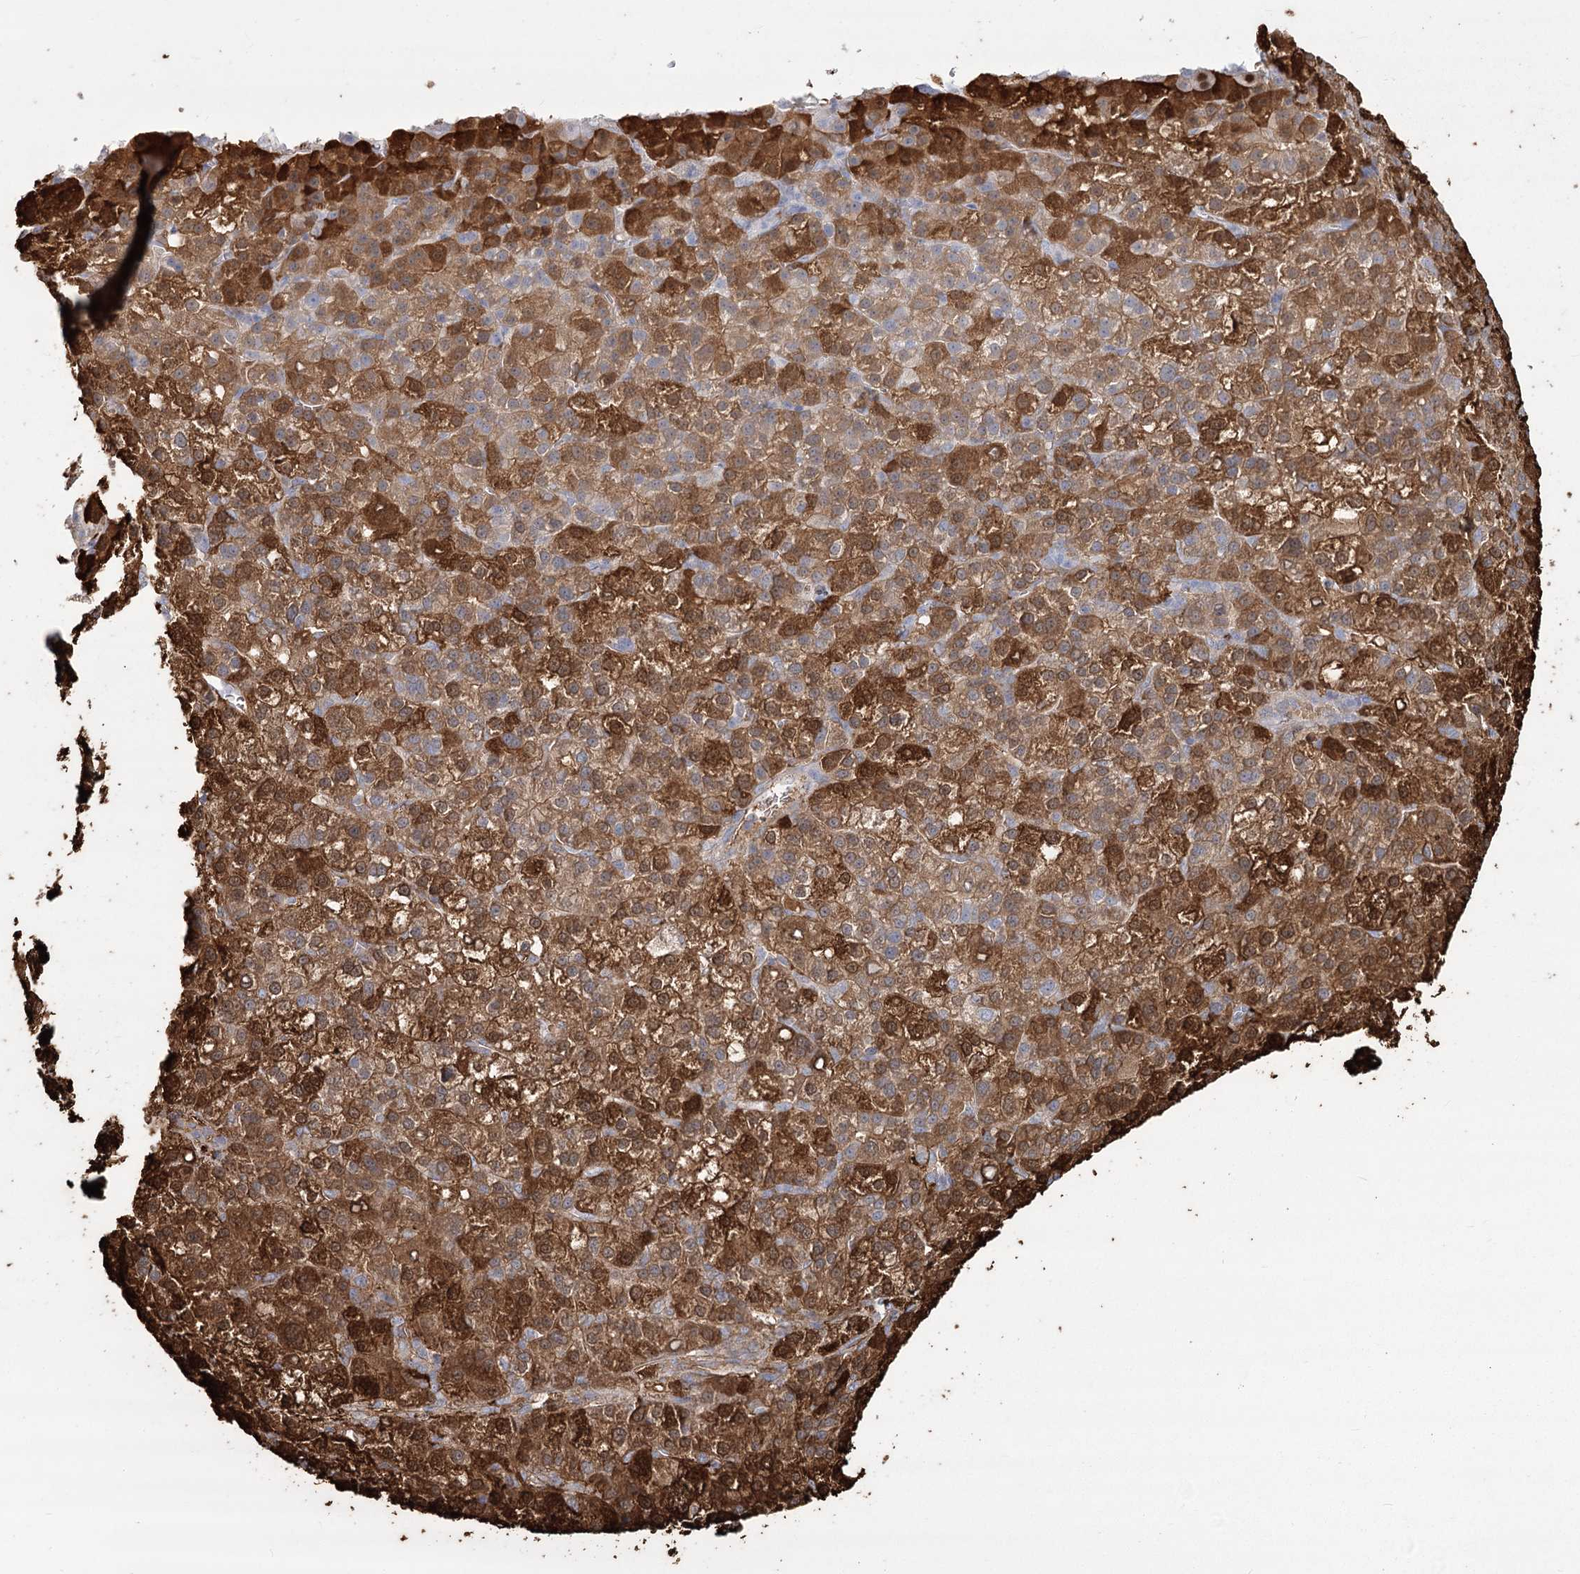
{"staining": {"intensity": "moderate", "quantity": ">75%", "location": "cytoplasmic/membranous"}, "tissue": "liver cancer", "cell_type": "Tumor cells", "image_type": "cancer", "snomed": [{"axis": "morphology", "description": "Carcinoma, Hepatocellular, NOS"}, {"axis": "topography", "description": "Liver"}], "caption": "This photomicrograph exhibits immunohistochemistry (IHC) staining of liver cancer, with medium moderate cytoplasmic/membranous positivity in about >75% of tumor cells.", "gene": "SLC6A19", "patient": {"sex": "female", "age": 58}}